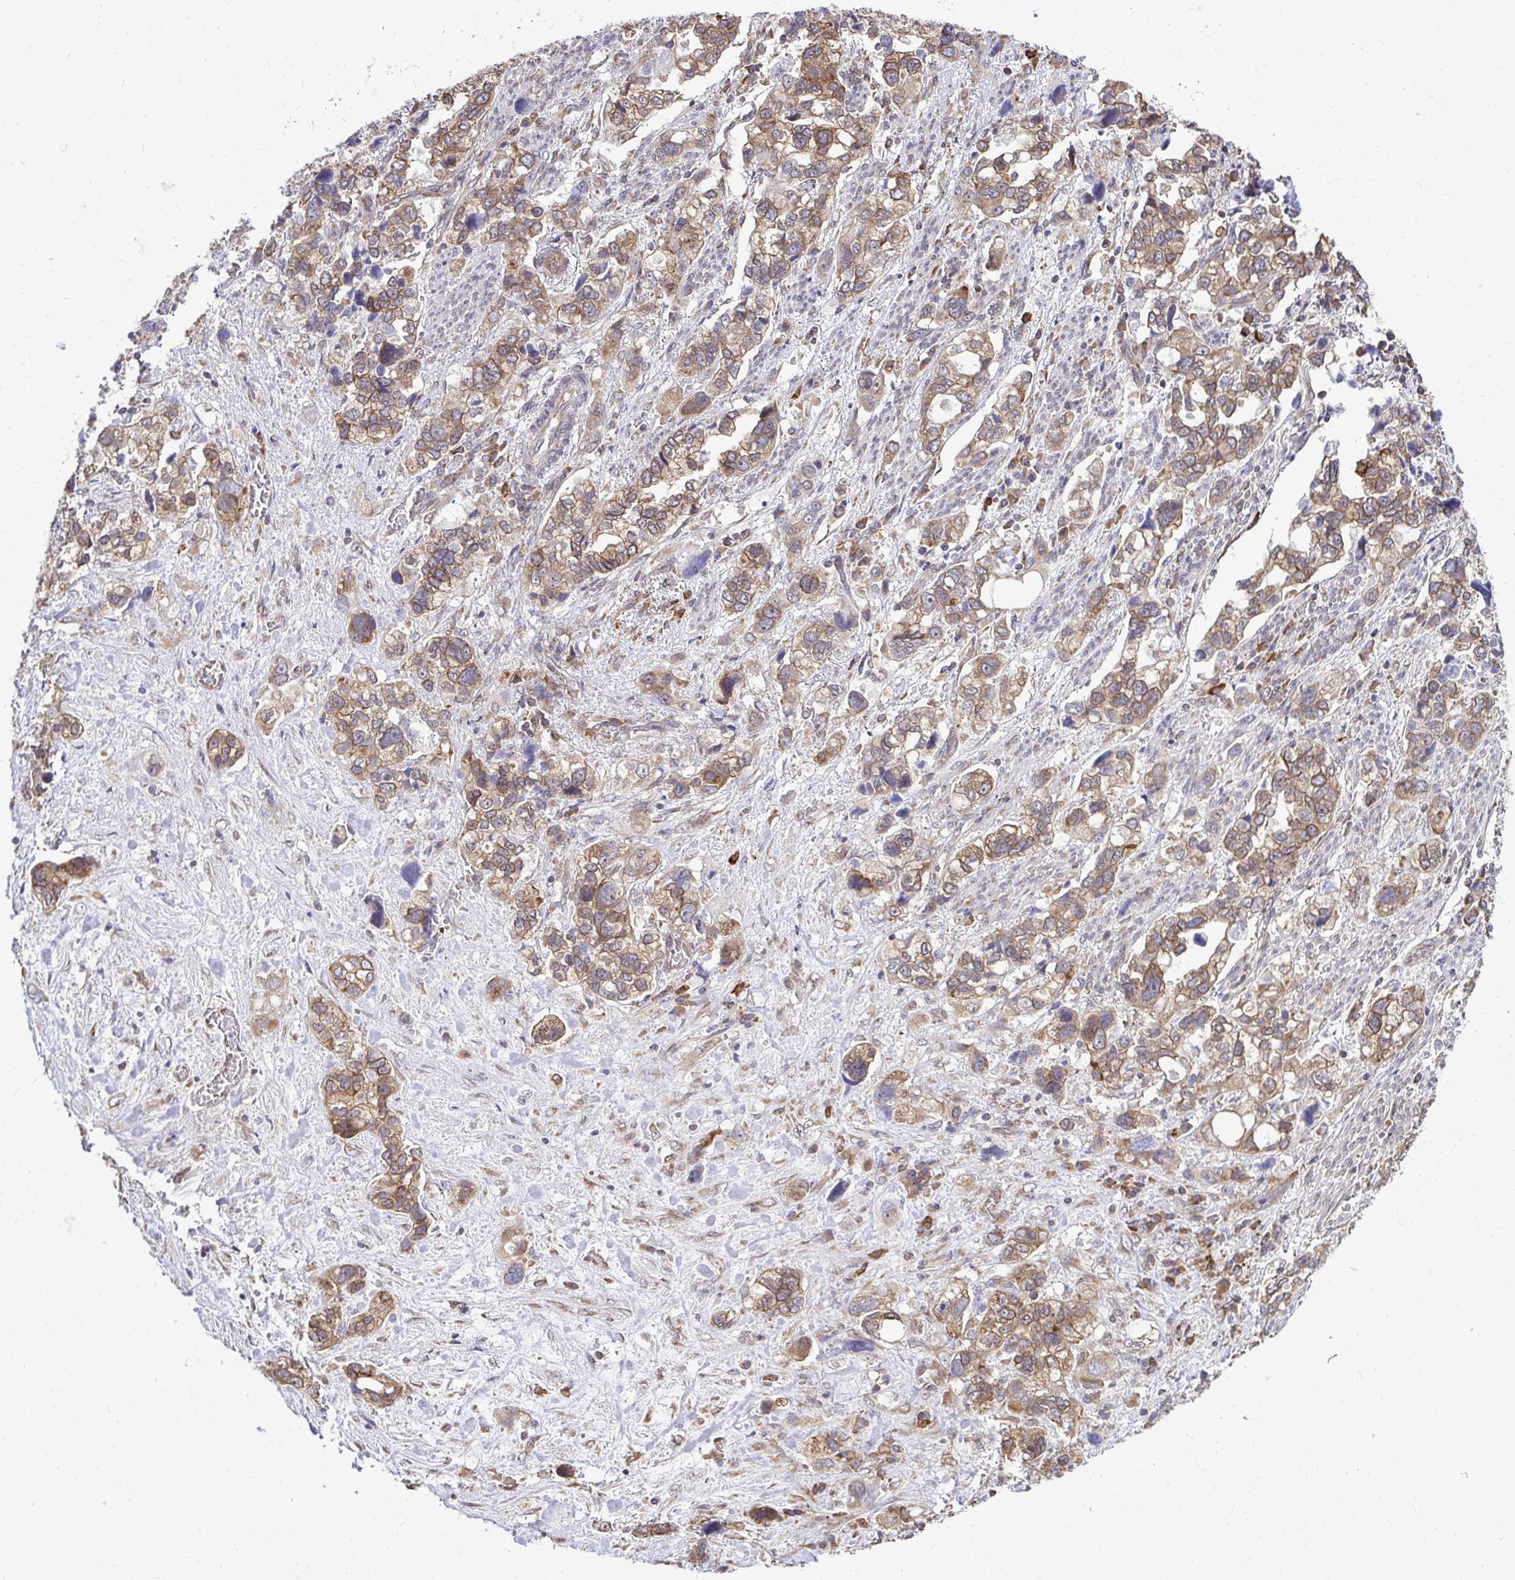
{"staining": {"intensity": "moderate", "quantity": ">75%", "location": "cytoplasmic/membranous"}, "tissue": "stomach cancer", "cell_type": "Tumor cells", "image_type": "cancer", "snomed": [{"axis": "morphology", "description": "Adenocarcinoma, NOS"}, {"axis": "topography", "description": "Stomach, upper"}], "caption": "Protein staining reveals moderate cytoplasmic/membranous positivity in about >75% of tumor cells in stomach cancer. The protein is shown in brown color, while the nuclei are stained blue.", "gene": "FMR1", "patient": {"sex": "female", "age": 81}}